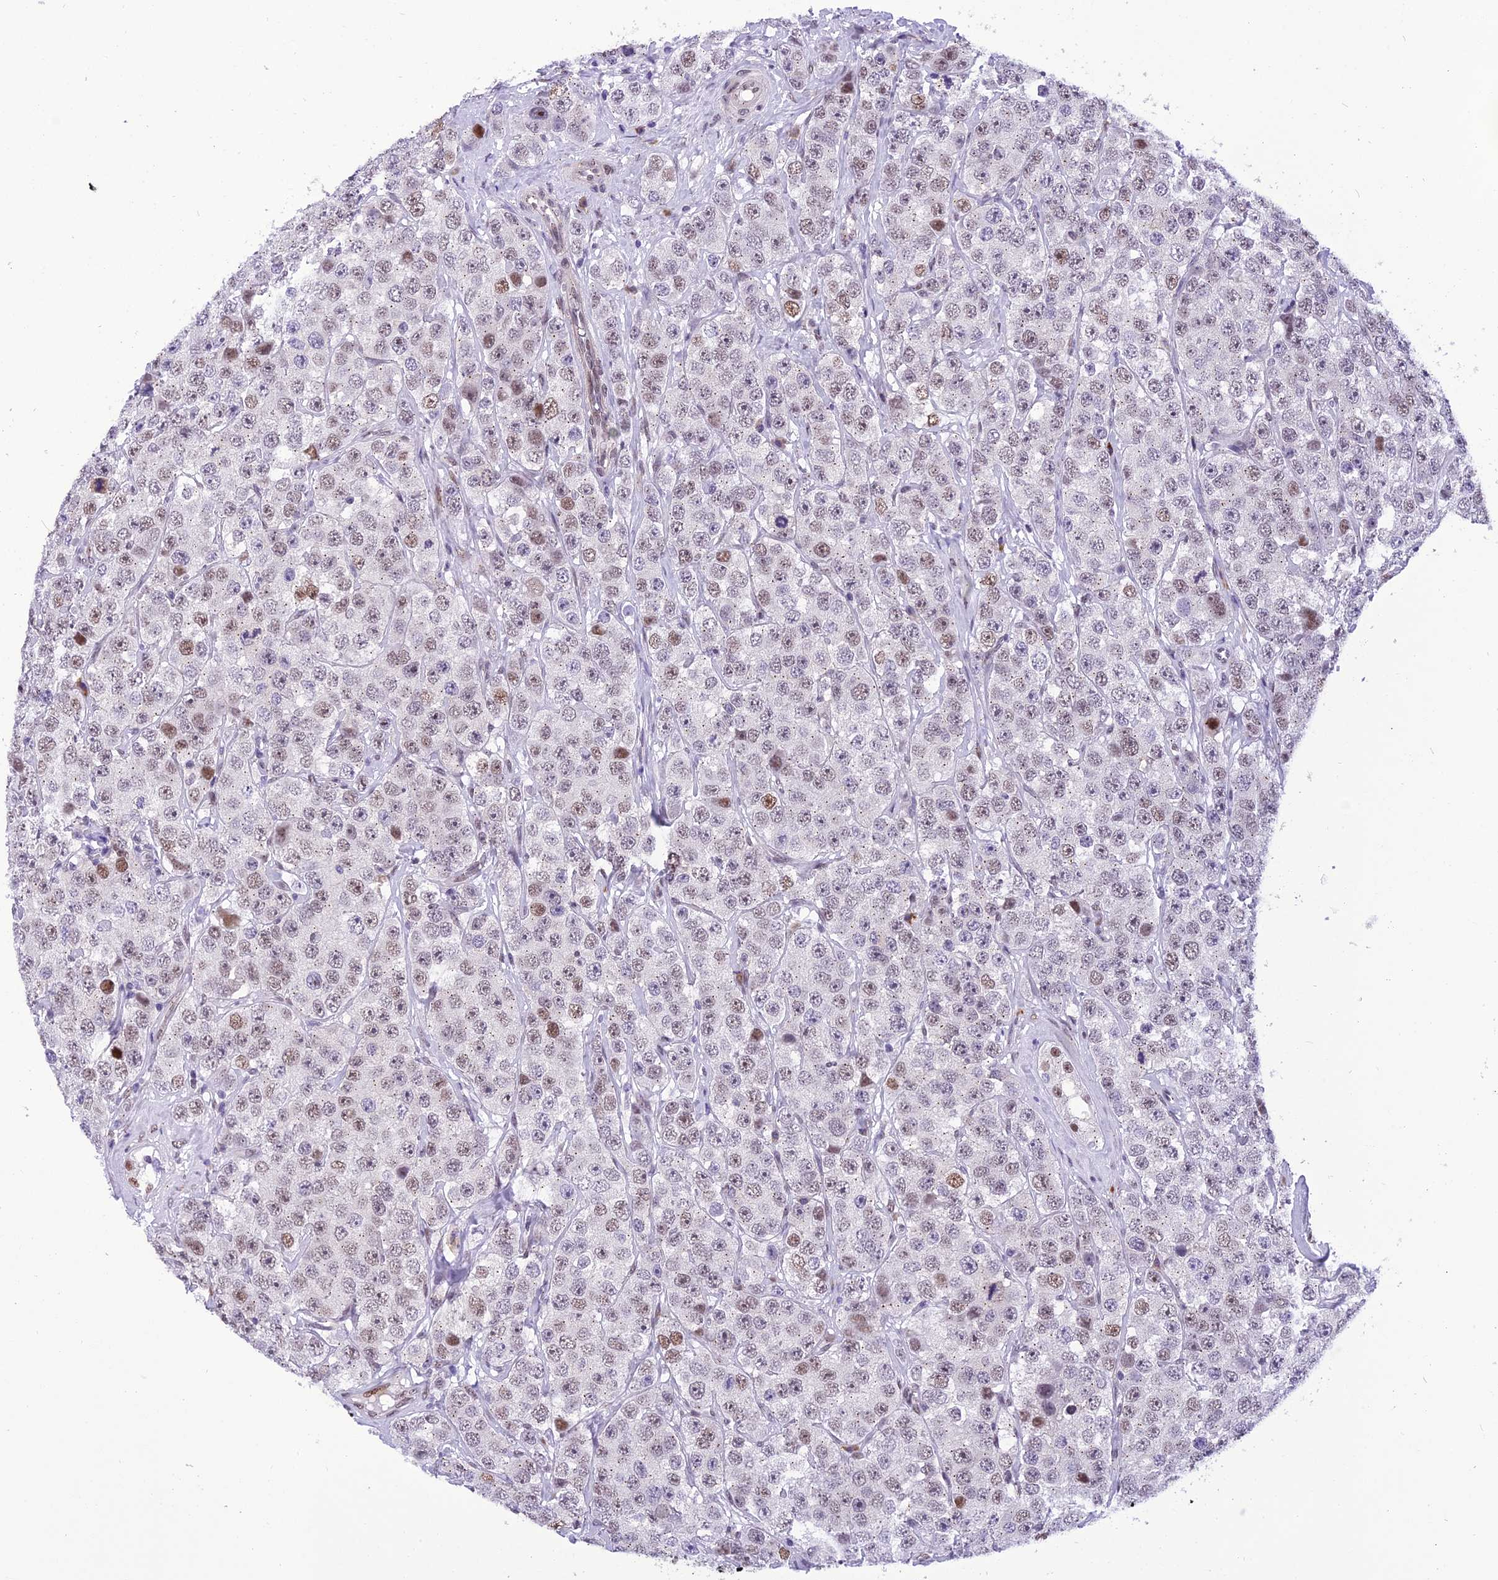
{"staining": {"intensity": "weak", "quantity": "25%-75%", "location": "nuclear"}, "tissue": "testis cancer", "cell_type": "Tumor cells", "image_type": "cancer", "snomed": [{"axis": "morphology", "description": "Seminoma, NOS"}, {"axis": "topography", "description": "Testis"}], "caption": "The photomicrograph shows a brown stain indicating the presence of a protein in the nuclear of tumor cells in testis cancer (seminoma). Nuclei are stained in blue.", "gene": "IRF2BP1", "patient": {"sex": "male", "age": 28}}